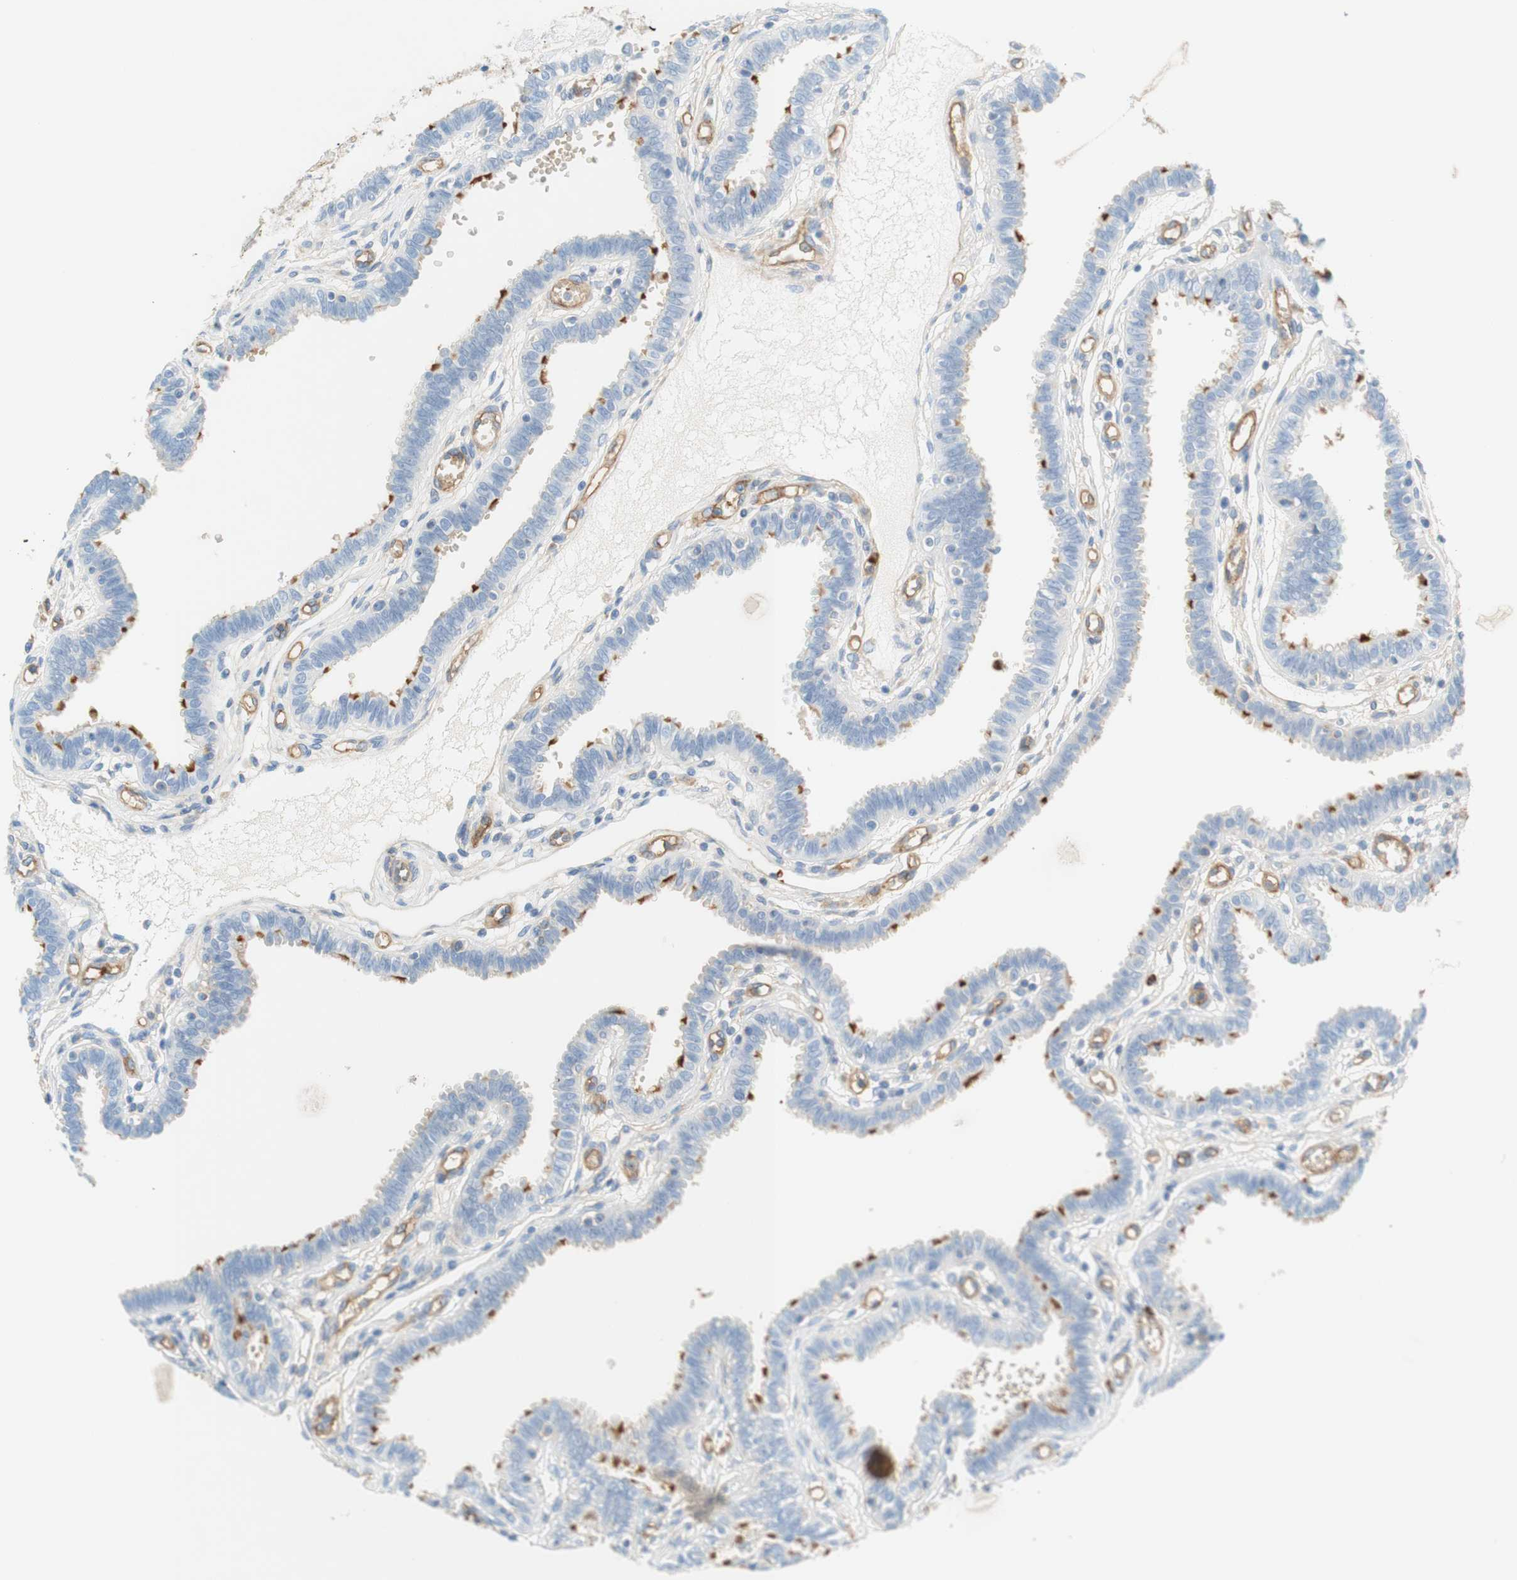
{"staining": {"intensity": "moderate", "quantity": "<25%", "location": "cytoplasmic/membranous"}, "tissue": "fallopian tube", "cell_type": "Glandular cells", "image_type": "normal", "snomed": [{"axis": "morphology", "description": "Normal tissue, NOS"}, {"axis": "topography", "description": "Fallopian tube"}], "caption": "Human fallopian tube stained for a protein (brown) exhibits moderate cytoplasmic/membranous positive expression in about <25% of glandular cells.", "gene": "STOM", "patient": {"sex": "female", "age": 32}}